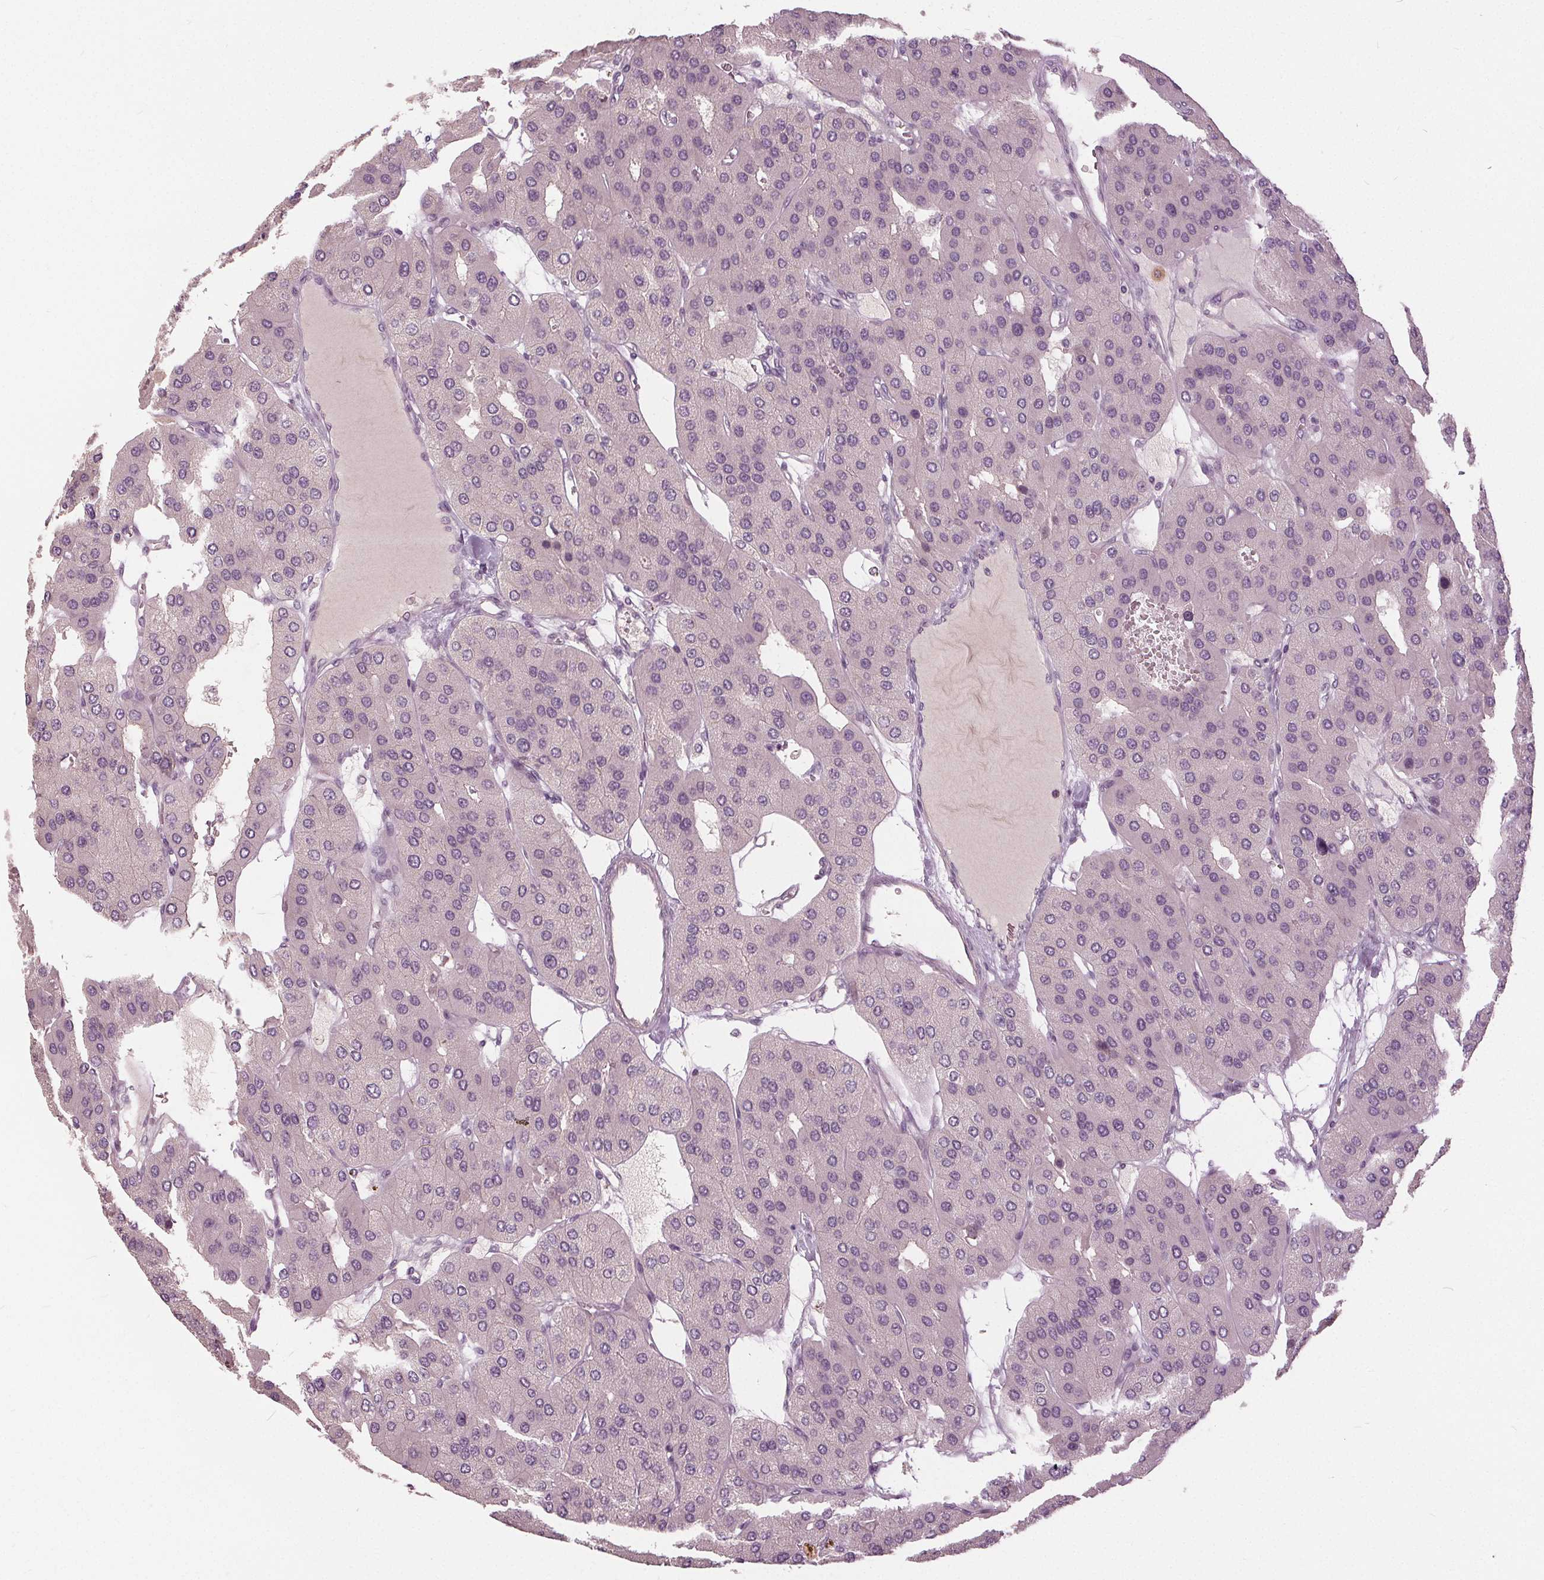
{"staining": {"intensity": "negative", "quantity": "none", "location": "none"}, "tissue": "parathyroid gland", "cell_type": "Glandular cells", "image_type": "normal", "snomed": [{"axis": "morphology", "description": "Normal tissue, NOS"}, {"axis": "morphology", "description": "Adenoma, NOS"}, {"axis": "topography", "description": "Parathyroid gland"}], "caption": "This is an immunohistochemistry micrograph of normal parathyroid gland. There is no expression in glandular cells.", "gene": "KLK13", "patient": {"sex": "female", "age": 86}}